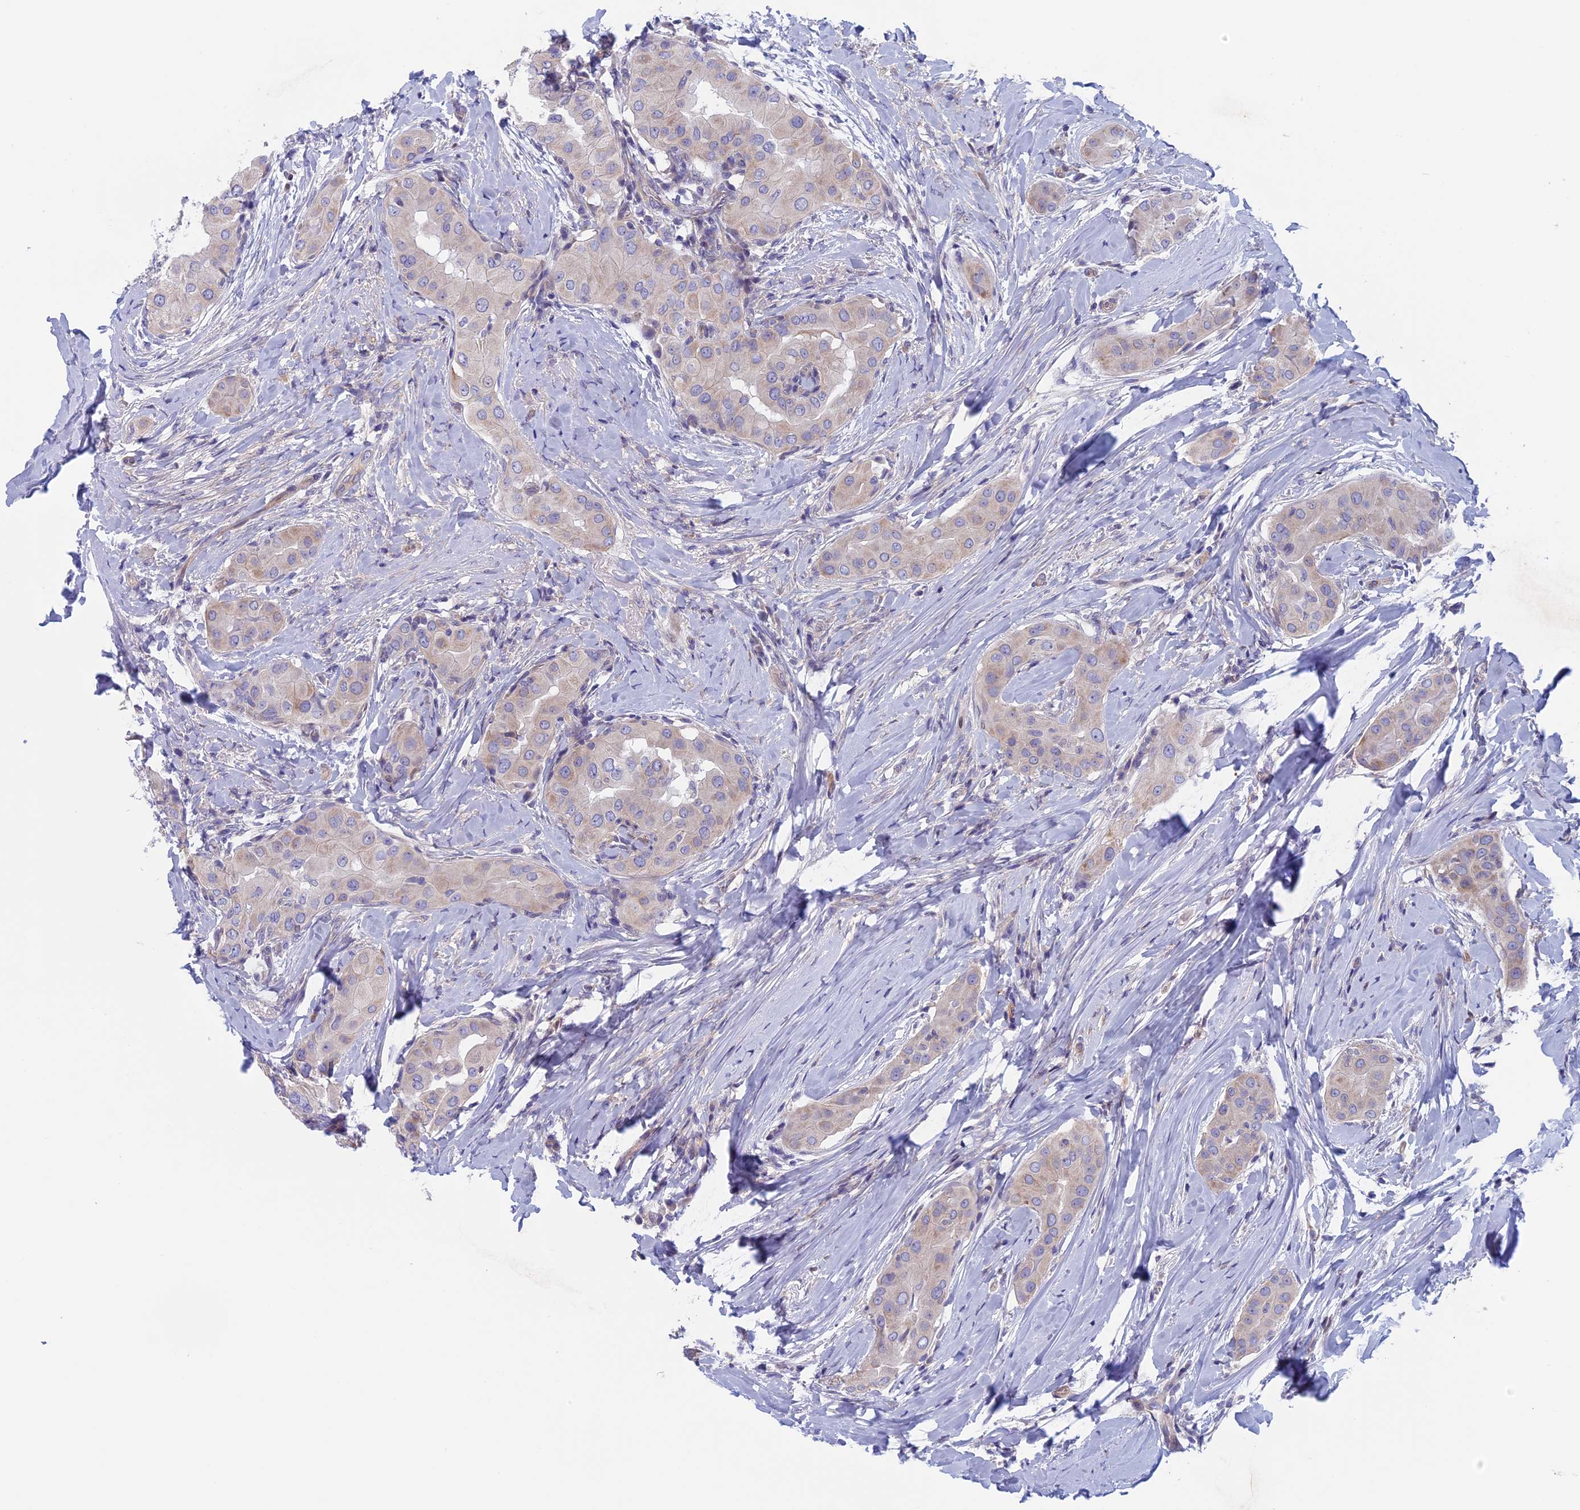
{"staining": {"intensity": "weak", "quantity": "<25%", "location": "cytoplasmic/membranous"}, "tissue": "thyroid cancer", "cell_type": "Tumor cells", "image_type": "cancer", "snomed": [{"axis": "morphology", "description": "Papillary adenocarcinoma, NOS"}, {"axis": "topography", "description": "Thyroid gland"}], "caption": "Micrograph shows no significant protein positivity in tumor cells of thyroid cancer (papillary adenocarcinoma). (Immunohistochemistry, brightfield microscopy, high magnification).", "gene": "CNOT6L", "patient": {"sex": "male", "age": 33}}